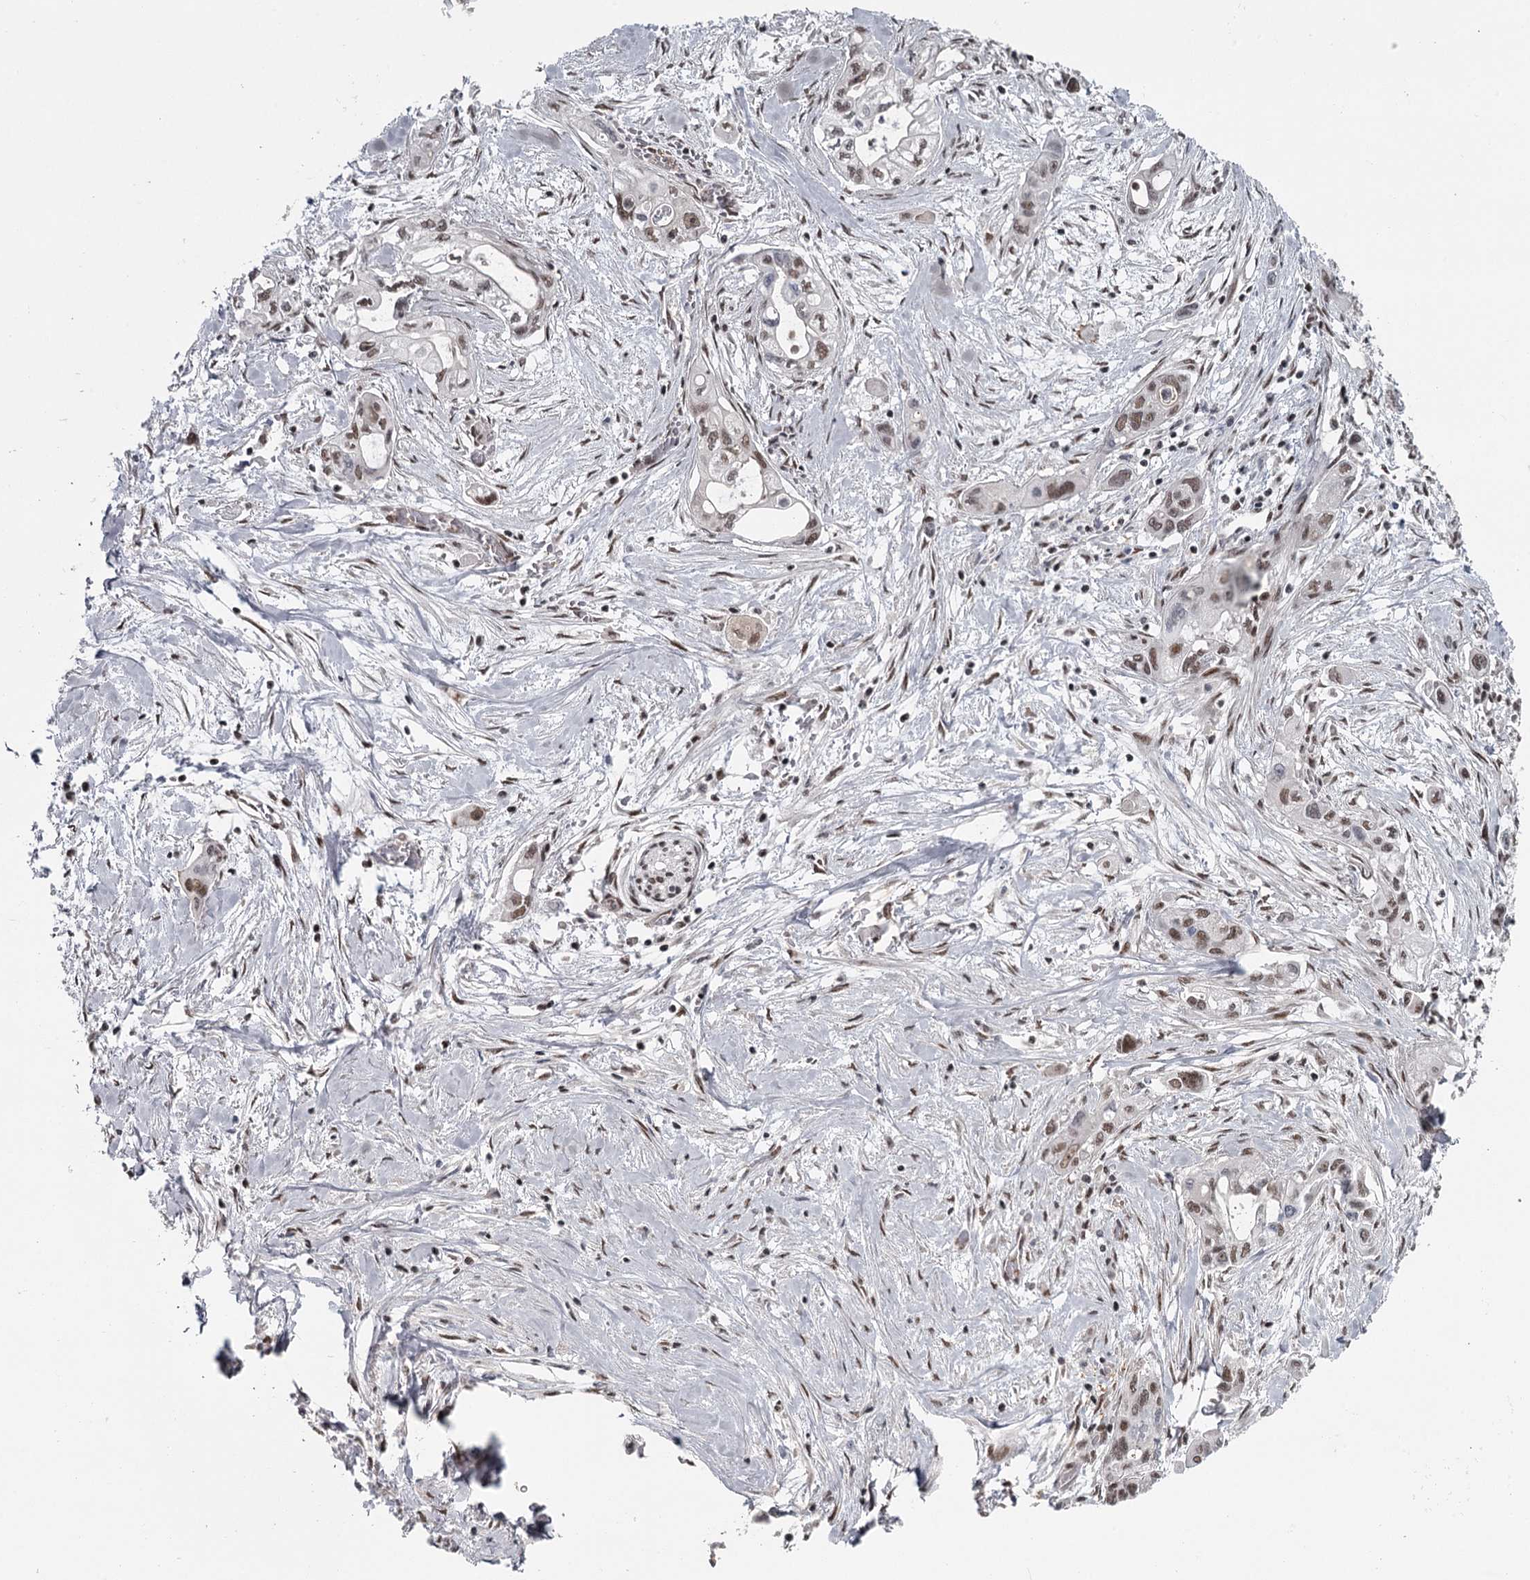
{"staining": {"intensity": "moderate", "quantity": ">75%", "location": "nuclear"}, "tissue": "pancreatic cancer", "cell_type": "Tumor cells", "image_type": "cancer", "snomed": [{"axis": "morphology", "description": "Adenocarcinoma, NOS"}, {"axis": "topography", "description": "Pancreas"}], "caption": "IHC of adenocarcinoma (pancreatic) displays medium levels of moderate nuclear staining in approximately >75% of tumor cells.", "gene": "FAM13C", "patient": {"sex": "male", "age": 75}}